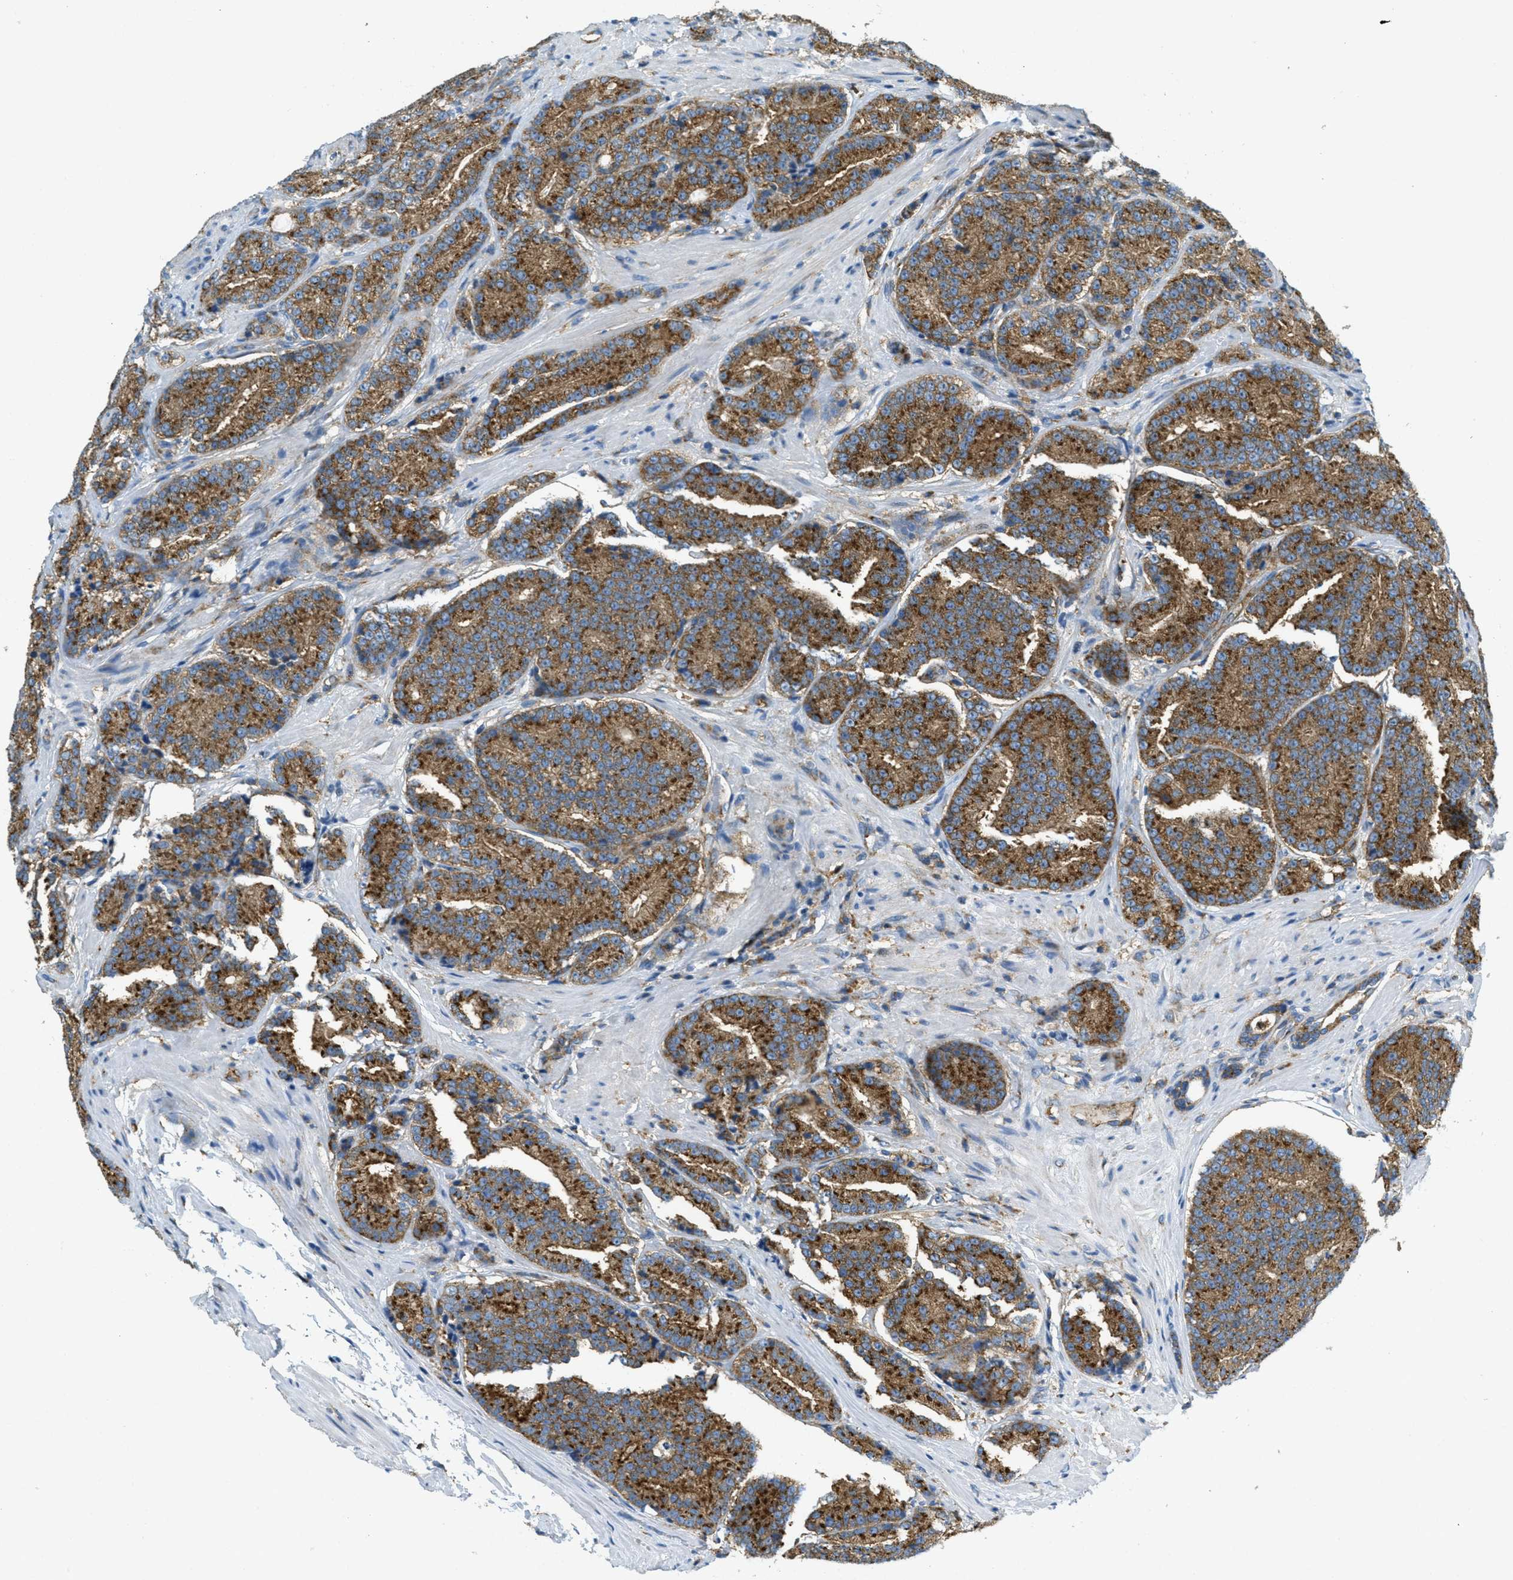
{"staining": {"intensity": "strong", "quantity": ">75%", "location": "cytoplasmic/membranous"}, "tissue": "prostate cancer", "cell_type": "Tumor cells", "image_type": "cancer", "snomed": [{"axis": "morphology", "description": "Adenocarcinoma, High grade"}, {"axis": "topography", "description": "Prostate"}], "caption": "Immunohistochemistry staining of prostate cancer (adenocarcinoma (high-grade)), which reveals high levels of strong cytoplasmic/membranous staining in approximately >75% of tumor cells indicating strong cytoplasmic/membranous protein expression. The staining was performed using DAB (3,3'-diaminobenzidine) (brown) for protein detection and nuclei were counterstained in hematoxylin (blue).", "gene": "AP2B1", "patient": {"sex": "male", "age": 61}}